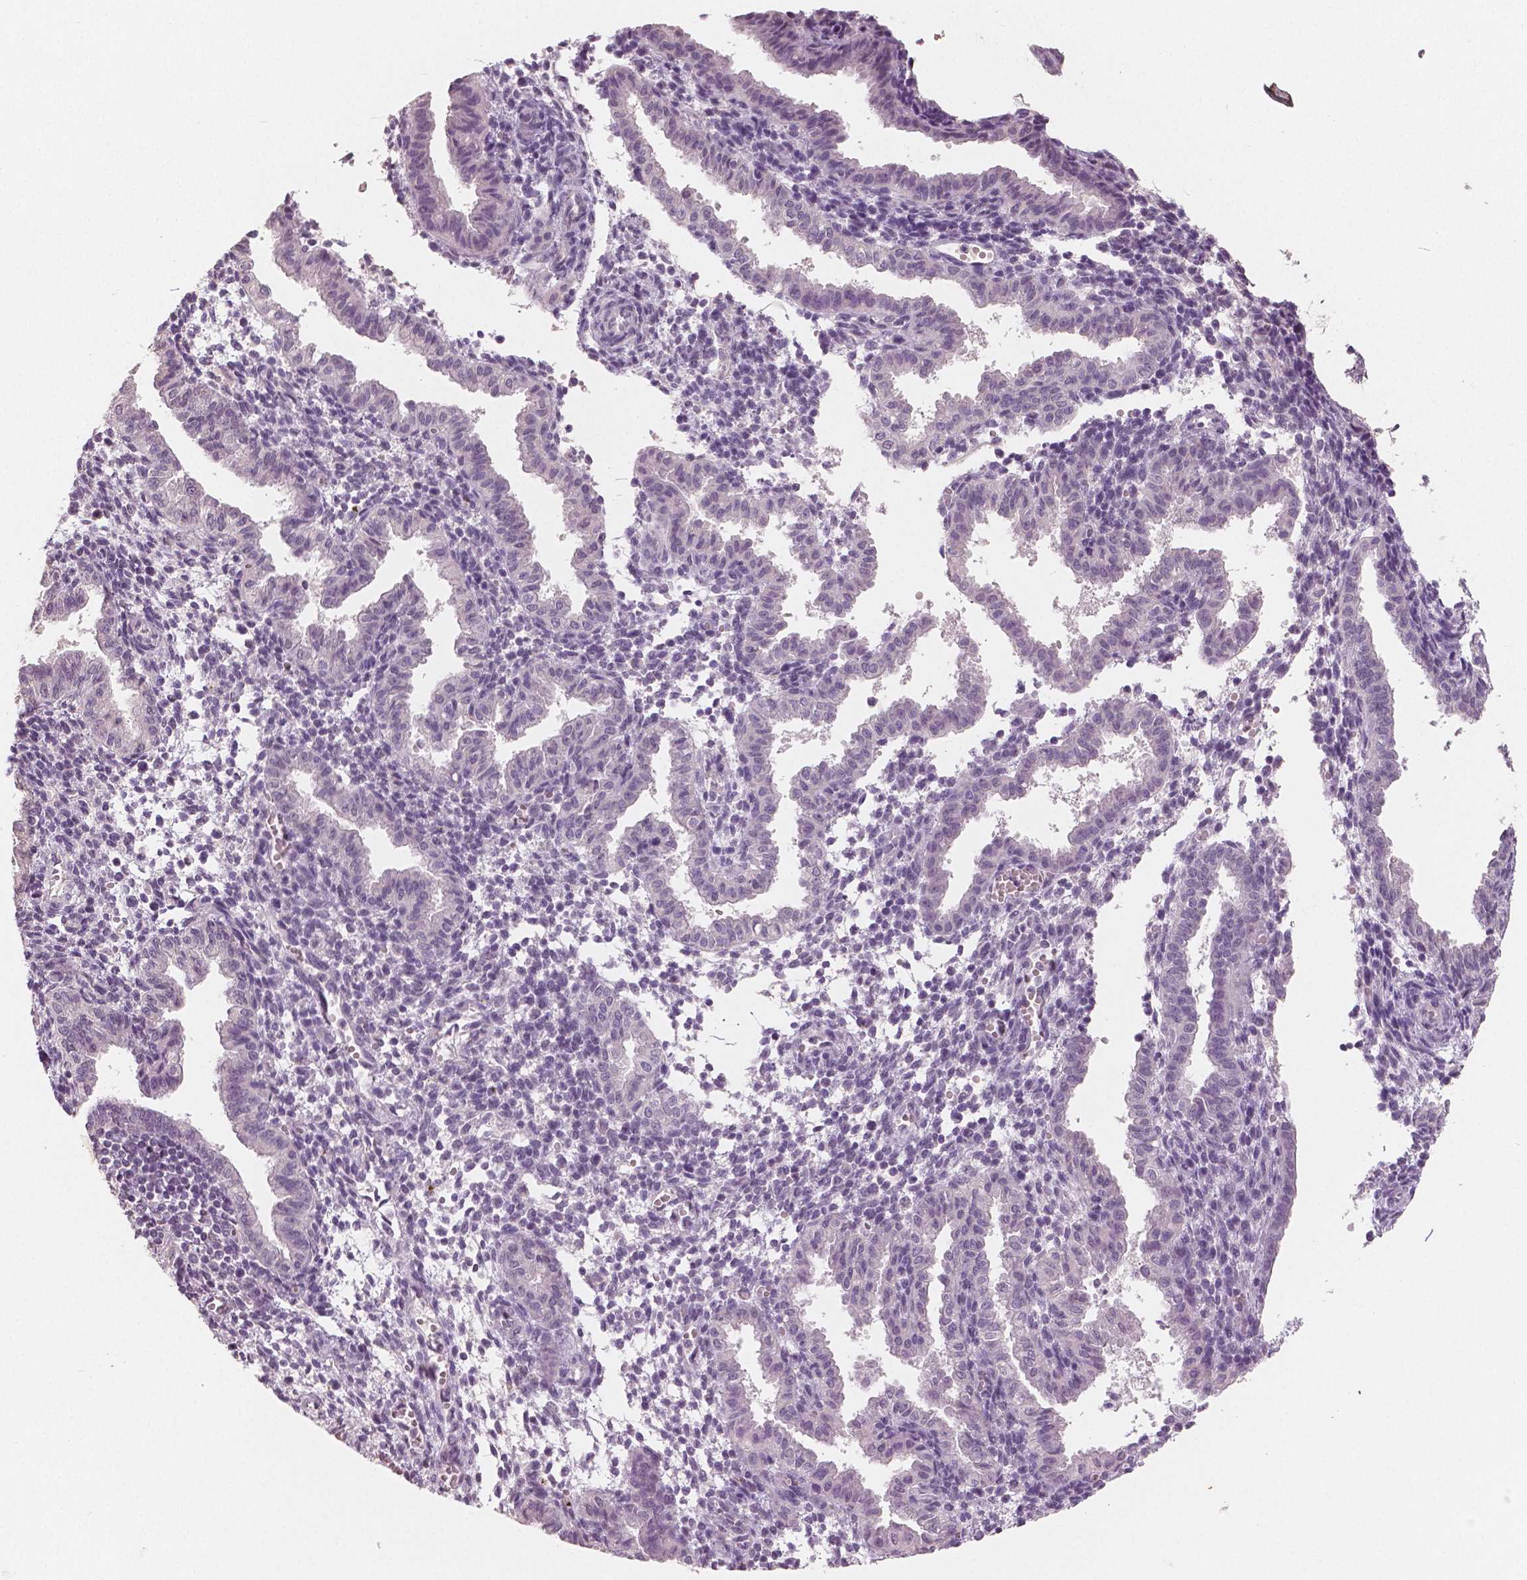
{"staining": {"intensity": "negative", "quantity": "none", "location": "none"}, "tissue": "endometrium", "cell_type": "Cells in endometrial stroma", "image_type": "normal", "snomed": [{"axis": "morphology", "description": "Normal tissue, NOS"}, {"axis": "topography", "description": "Endometrium"}], "caption": "This is a micrograph of IHC staining of normal endometrium, which shows no expression in cells in endometrial stroma. (DAB IHC visualized using brightfield microscopy, high magnification).", "gene": "RNASE7", "patient": {"sex": "female", "age": 37}}